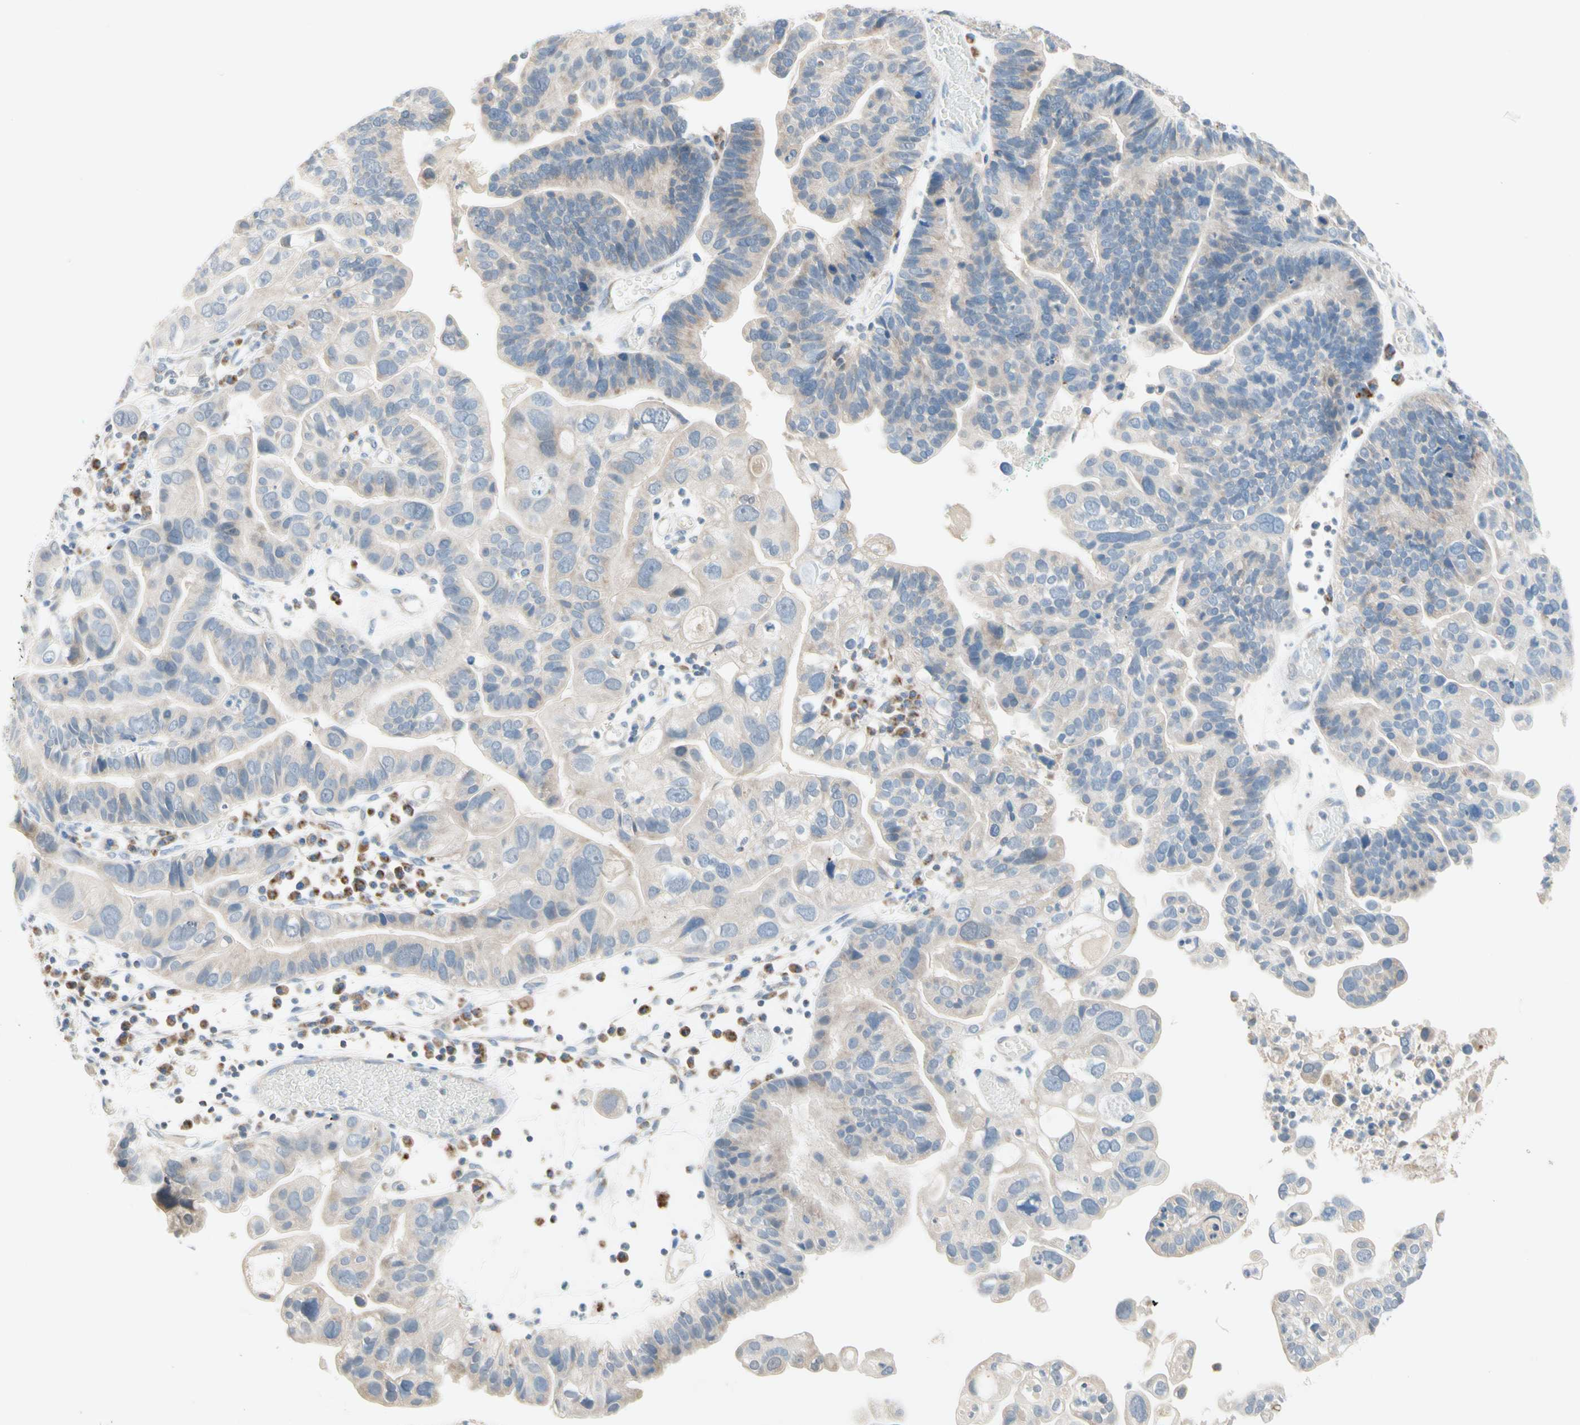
{"staining": {"intensity": "weak", "quantity": "25%-75%", "location": "cytoplasmic/membranous"}, "tissue": "ovarian cancer", "cell_type": "Tumor cells", "image_type": "cancer", "snomed": [{"axis": "morphology", "description": "Cystadenocarcinoma, serous, NOS"}, {"axis": "topography", "description": "Ovary"}], "caption": "Protein positivity by IHC reveals weak cytoplasmic/membranous positivity in about 25%-75% of tumor cells in ovarian serous cystadenocarcinoma. (DAB IHC, brown staining for protein, blue staining for nuclei).", "gene": "MFF", "patient": {"sex": "female", "age": 56}}